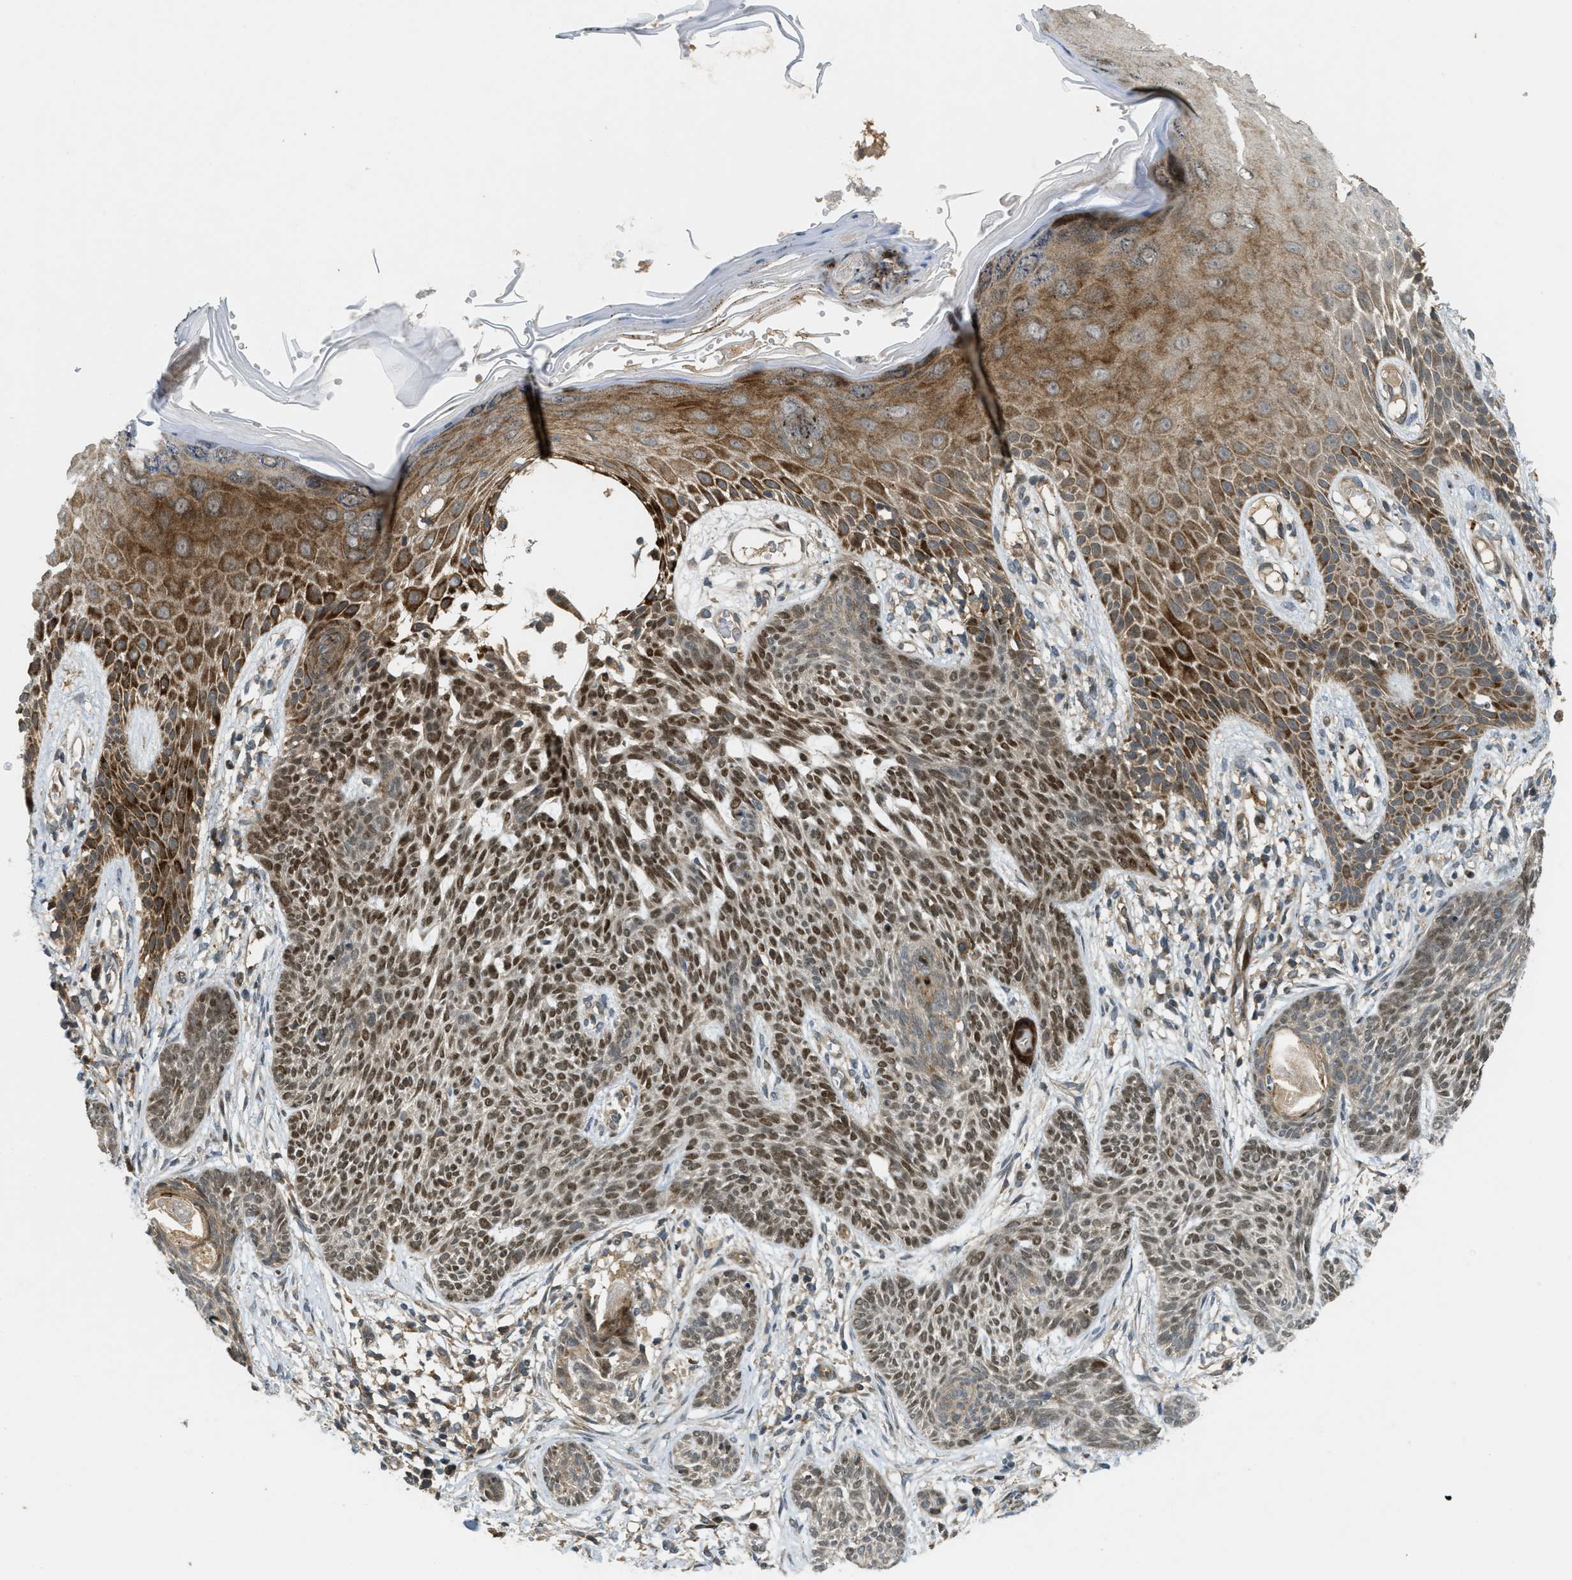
{"staining": {"intensity": "strong", "quantity": "25%-75%", "location": "nuclear"}, "tissue": "skin cancer", "cell_type": "Tumor cells", "image_type": "cancer", "snomed": [{"axis": "morphology", "description": "Basal cell carcinoma"}, {"axis": "topography", "description": "Skin"}], "caption": "Immunohistochemical staining of basal cell carcinoma (skin) exhibits high levels of strong nuclear staining in approximately 25%-75% of tumor cells.", "gene": "TRAPPC14", "patient": {"sex": "female", "age": 59}}